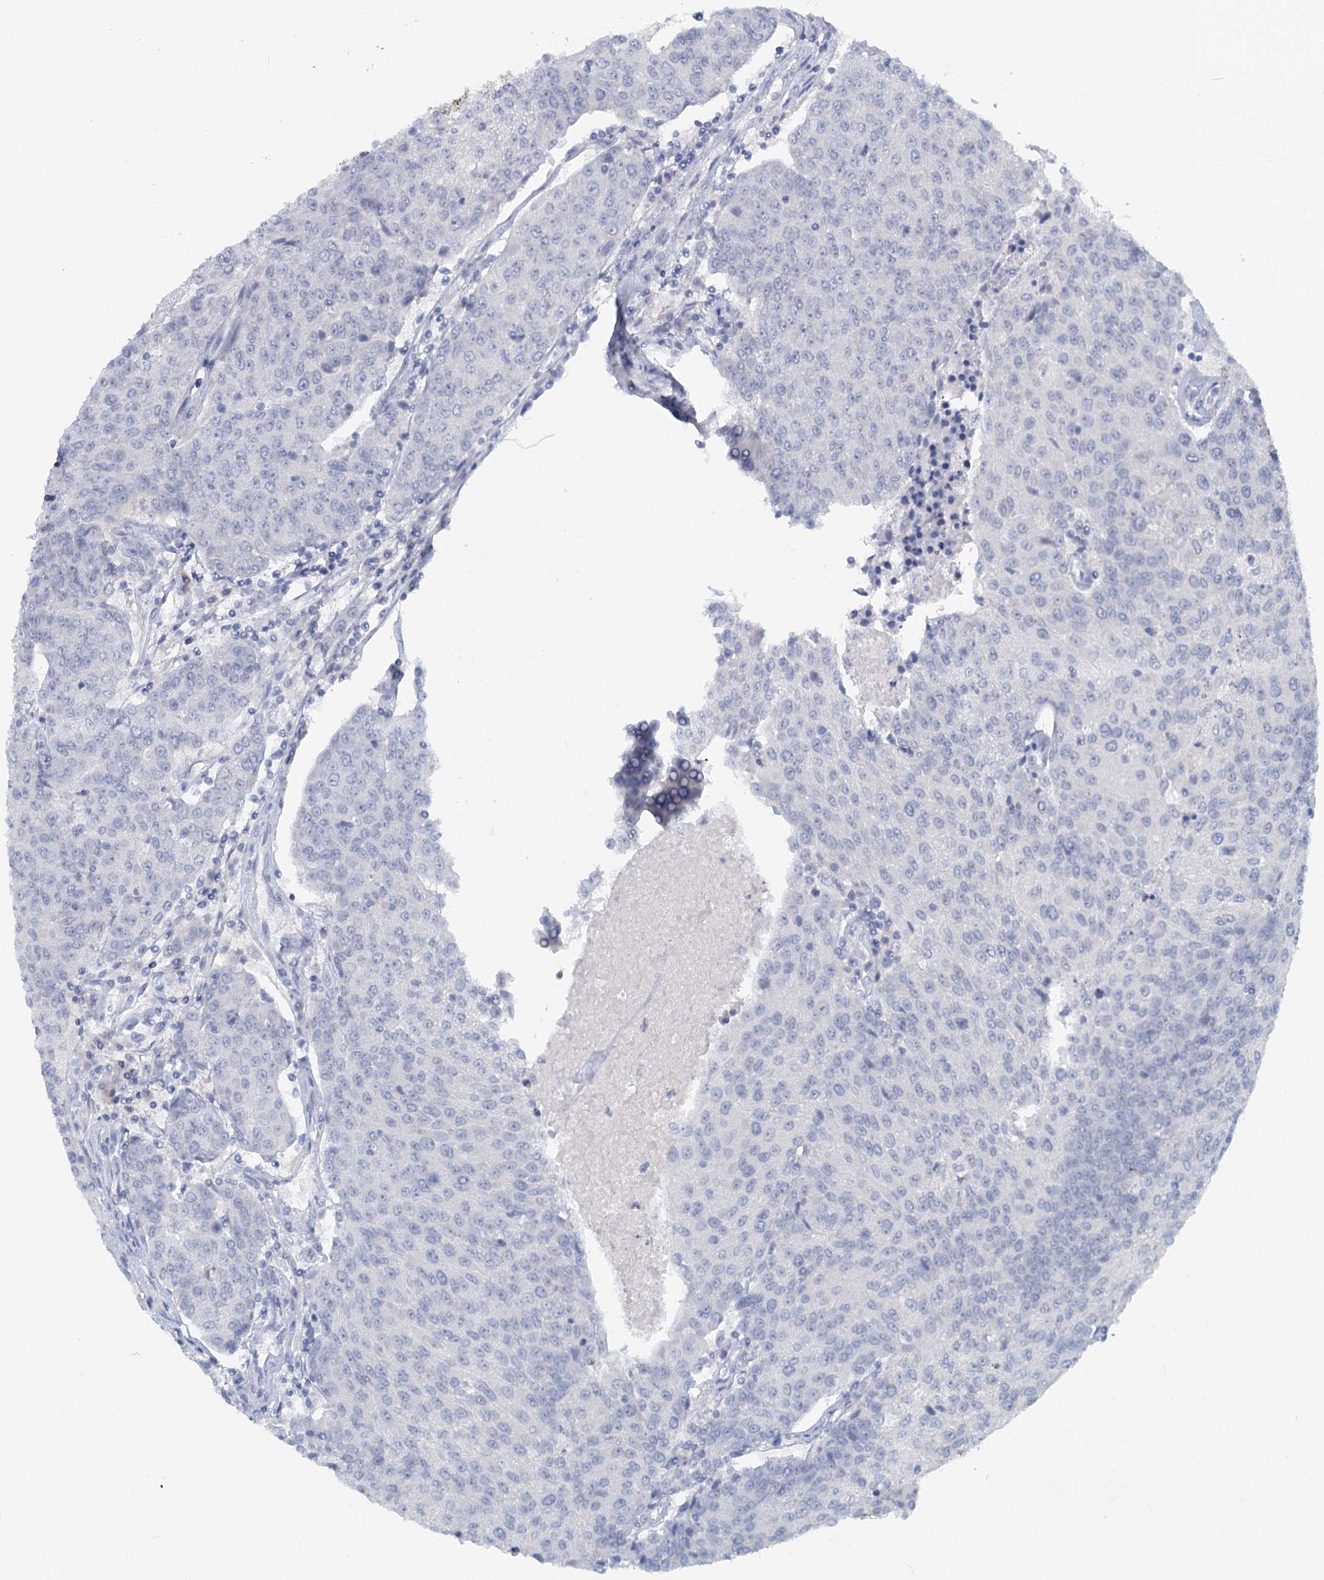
{"staining": {"intensity": "negative", "quantity": "none", "location": "none"}, "tissue": "urothelial cancer", "cell_type": "Tumor cells", "image_type": "cancer", "snomed": [{"axis": "morphology", "description": "Urothelial carcinoma, High grade"}, {"axis": "topography", "description": "Urinary bladder"}], "caption": "This is an IHC image of high-grade urothelial carcinoma. There is no positivity in tumor cells.", "gene": "CHGA", "patient": {"sex": "female", "age": 85}}